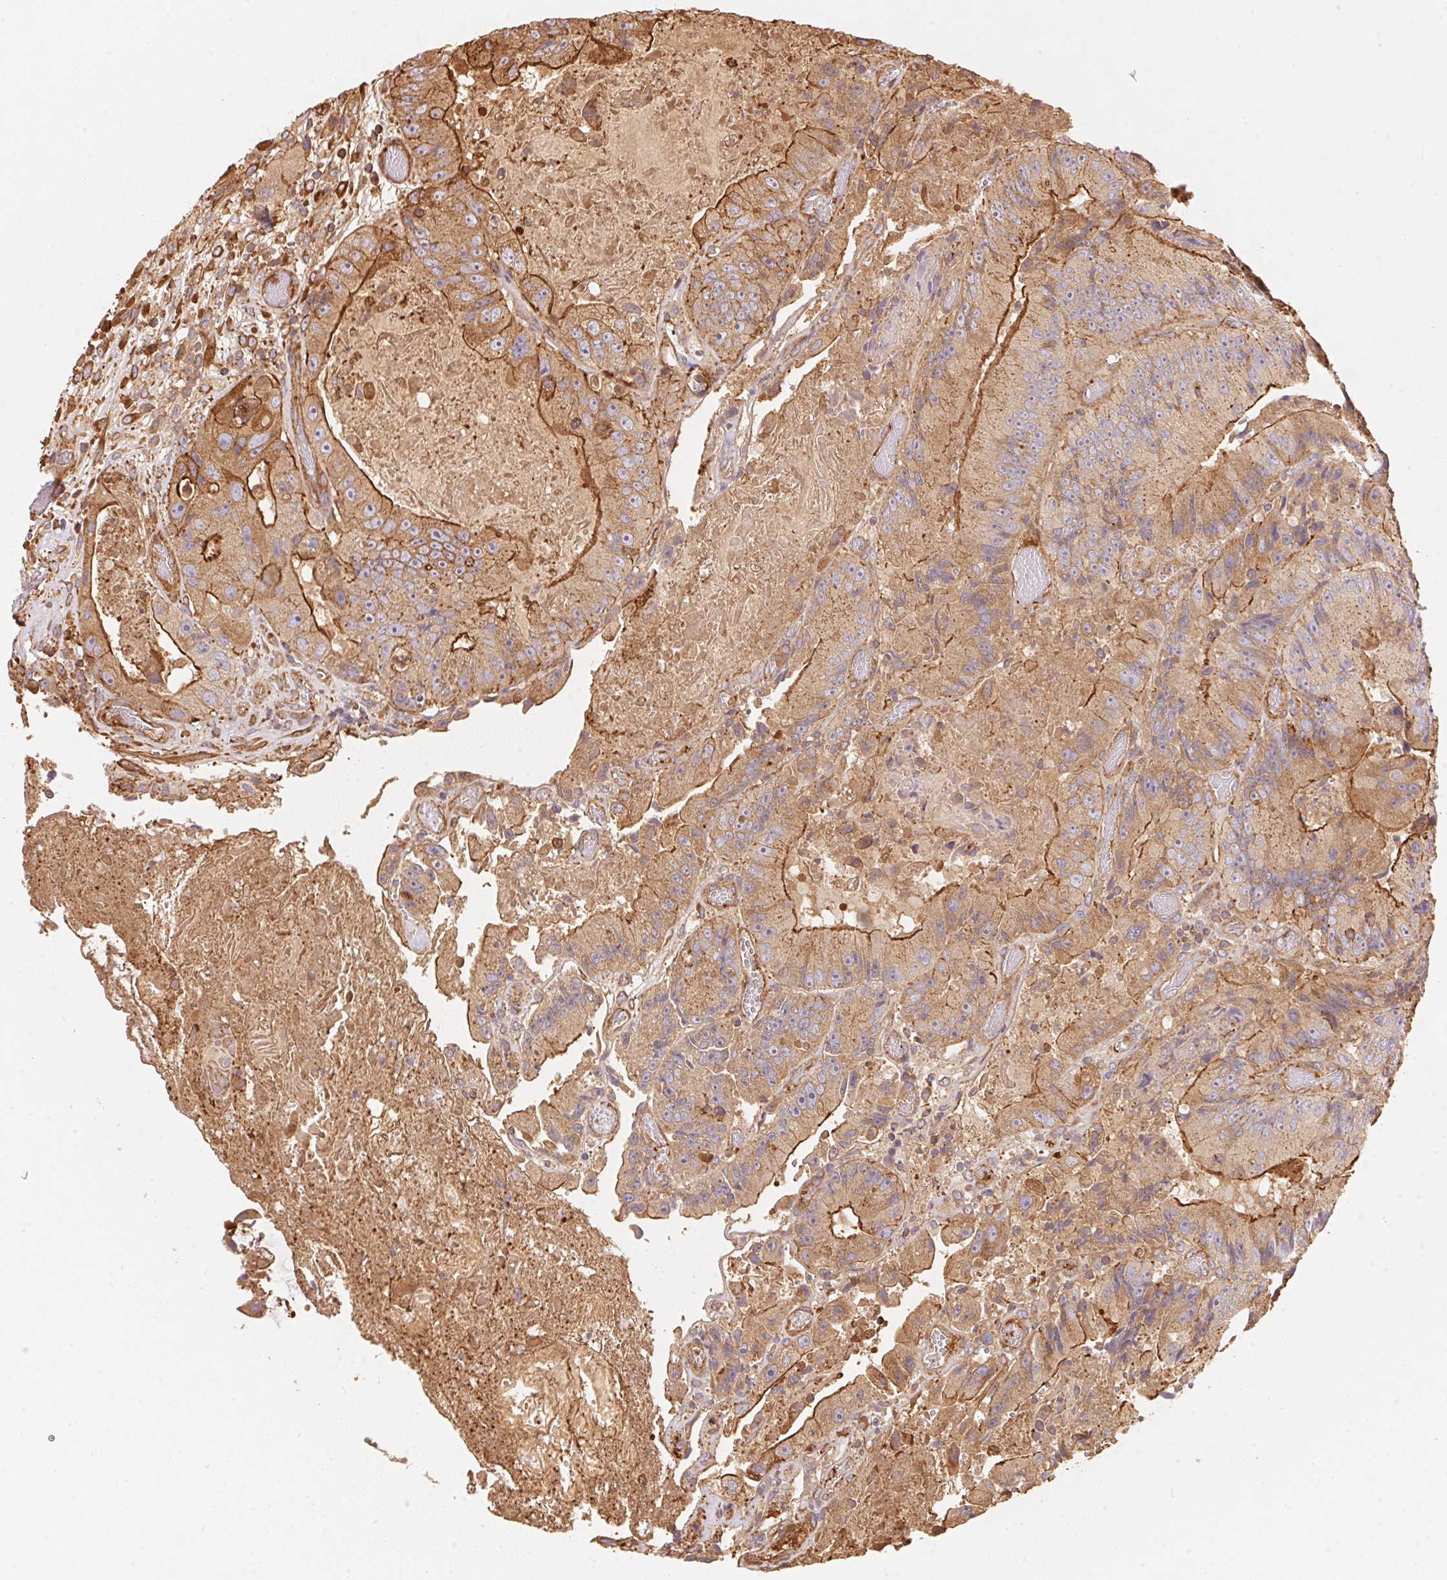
{"staining": {"intensity": "strong", "quantity": "25%-75%", "location": "cytoplasmic/membranous"}, "tissue": "colorectal cancer", "cell_type": "Tumor cells", "image_type": "cancer", "snomed": [{"axis": "morphology", "description": "Adenocarcinoma, NOS"}, {"axis": "topography", "description": "Colon"}], "caption": "Immunohistochemistry (IHC) of human colorectal cancer (adenocarcinoma) reveals high levels of strong cytoplasmic/membranous expression in approximately 25%-75% of tumor cells.", "gene": "FRAS1", "patient": {"sex": "female", "age": 86}}